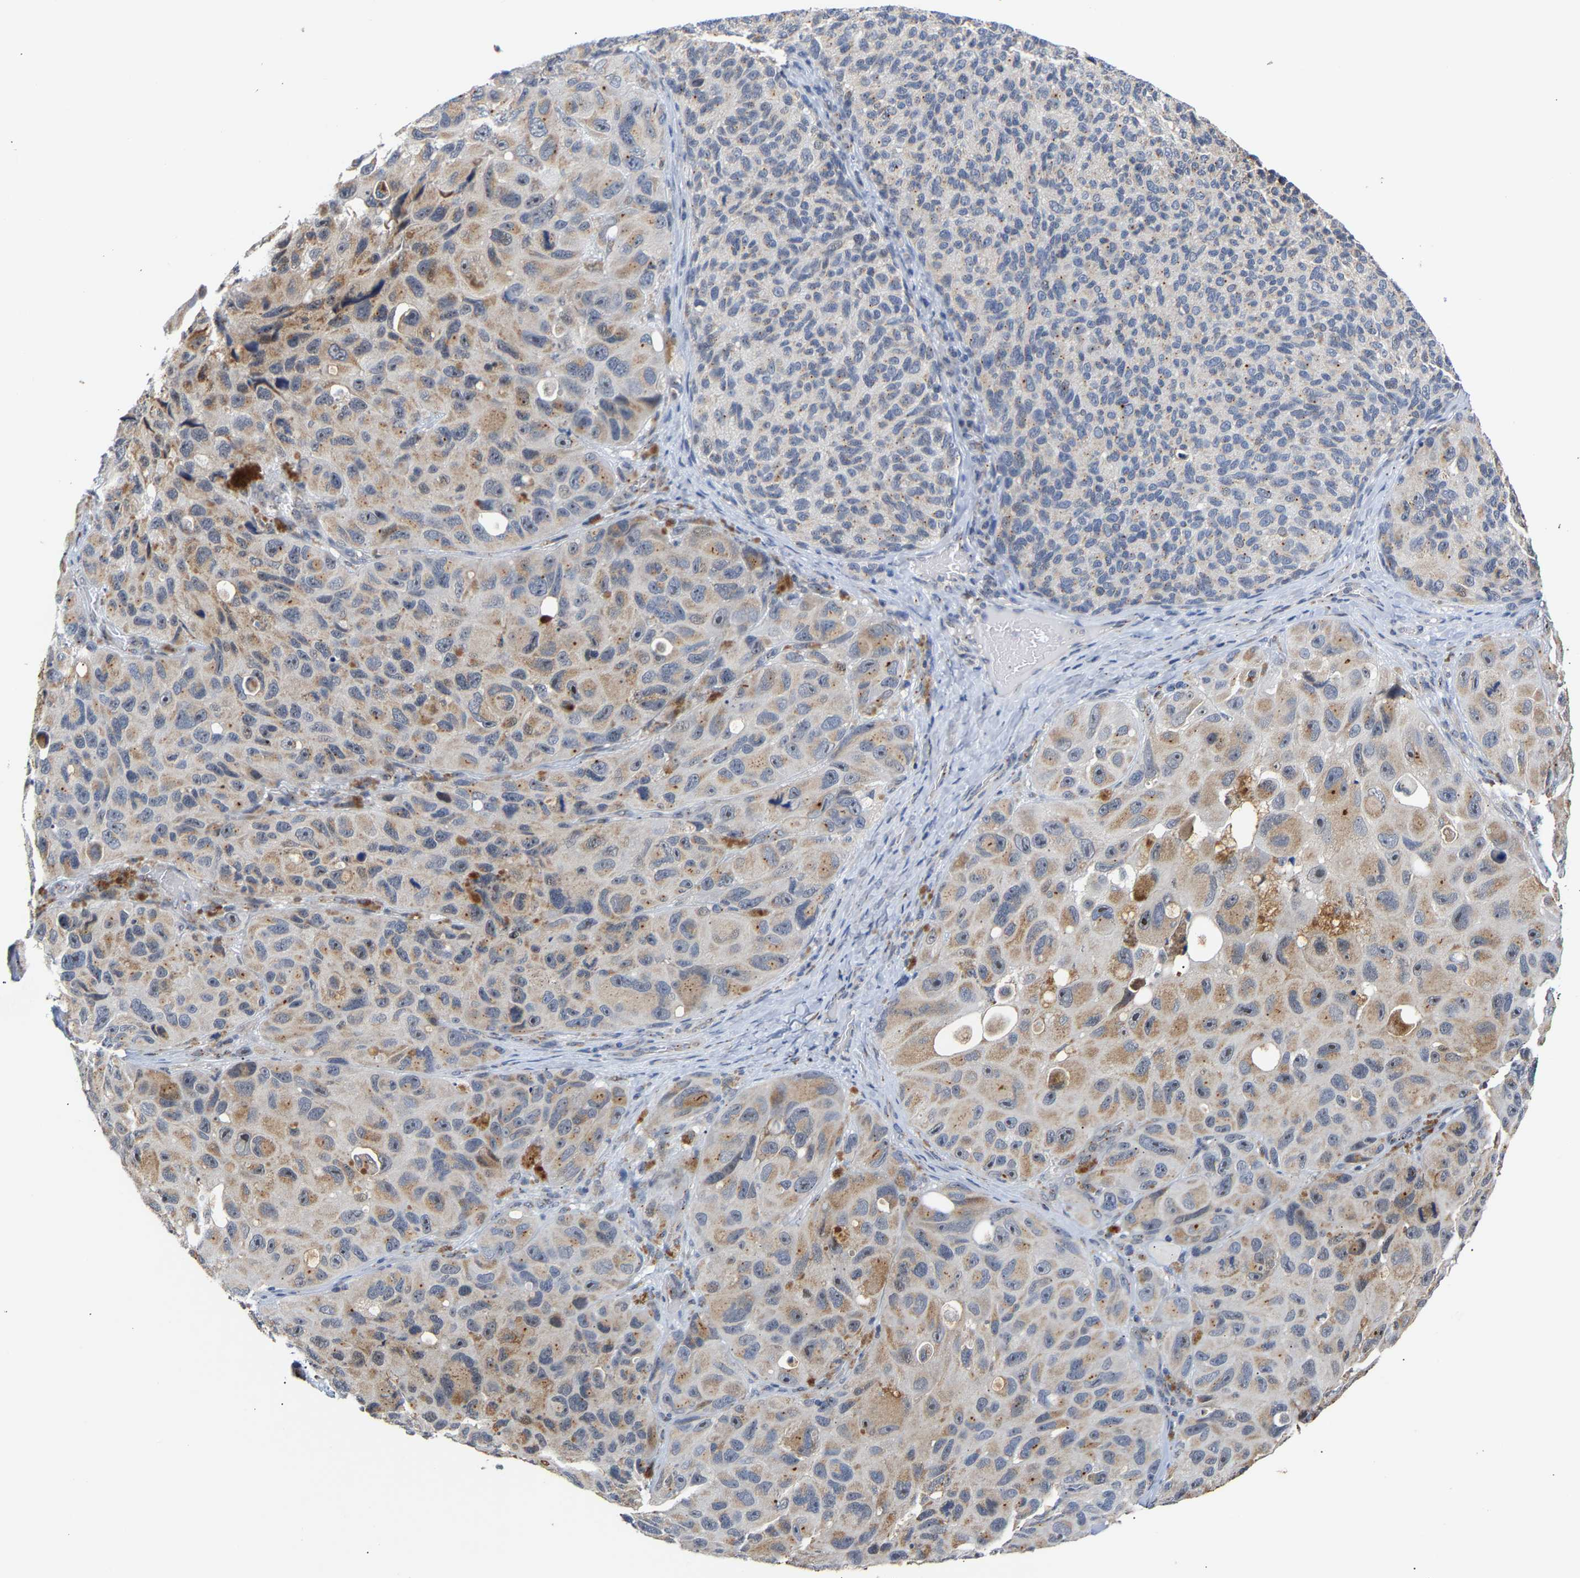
{"staining": {"intensity": "weak", "quantity": ">75%", "location": "cytoplasmic/membranous"}, "tissue": "melanoma", "cell_type": "Tumor cells", "image_type": "cancer", "snomed": [{"axis": "morphology", "description": "Malignant melanoma, NOS"}, {"axis": "topography", "description": "Skin"}], "caption": "DAB (3,3'-diaminobenzidine) immunohistochemical staining of malignant melanoma displays weak cytoplasmic/membranous protein expression in approximately >75% of tumor cells.", "gene": "PCNT", "patient": {"sex": "female", "age": 73}}